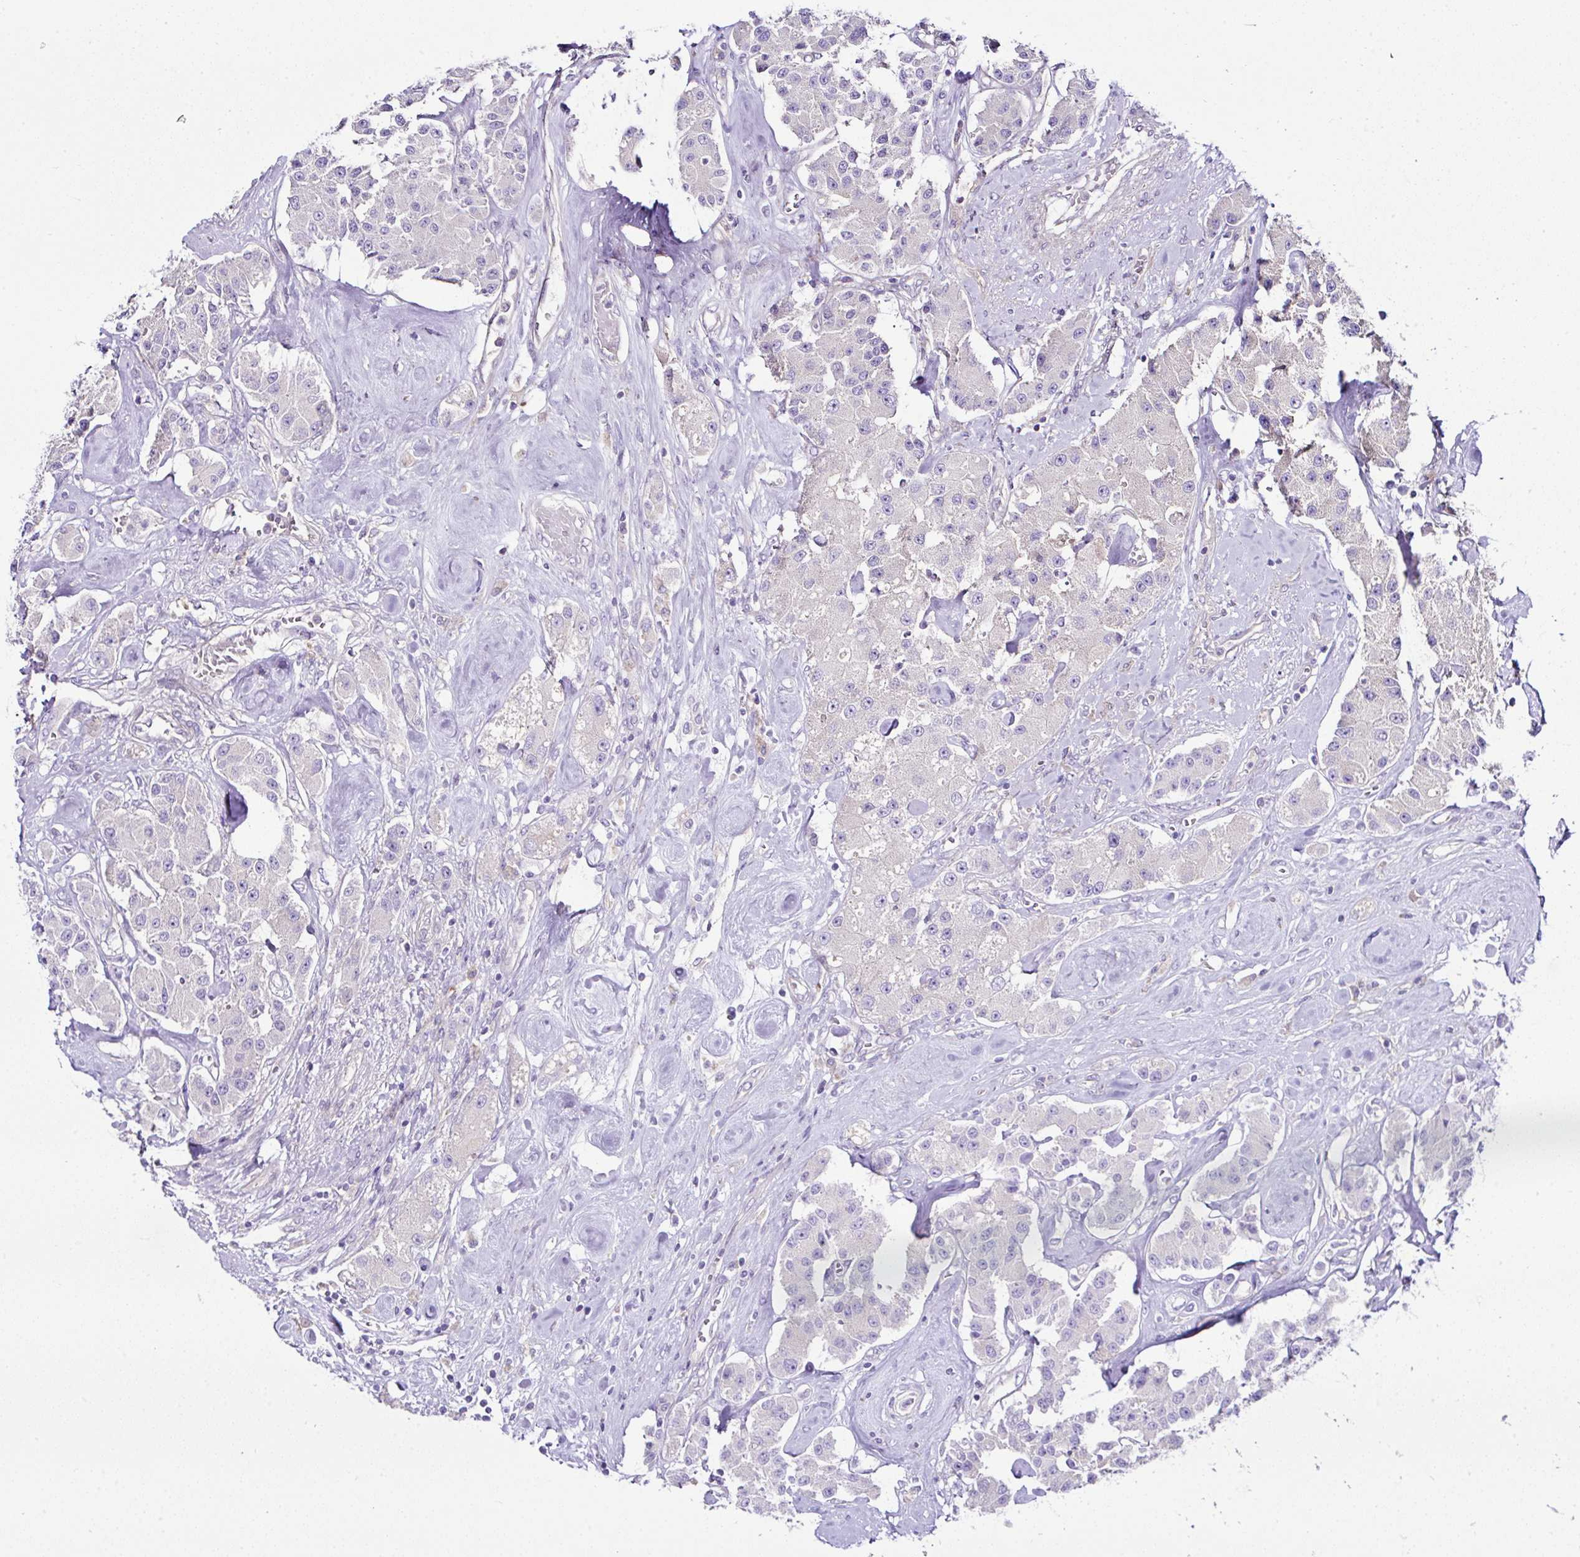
{"staining": {"intensity": "negative", "quantity": "none", "location": "none"}, "tissue": "carcinoid", "cell_type": "Tumor cells", "image_type": "cancer", "snomed": [{"axis": "morphology", "description": "Carcinoid, malignant, NOS"}, {"axis": "topography", "description": "Pancreas"}], "caption": "Histopathology image shows no protein staining in tumor cells of malignant carcinoid tissue. (DAB immunohistochemistry with hematoxylin counter stain).", "gene": "OR4P4", "patient": {"sex": "male", "age": 41}}